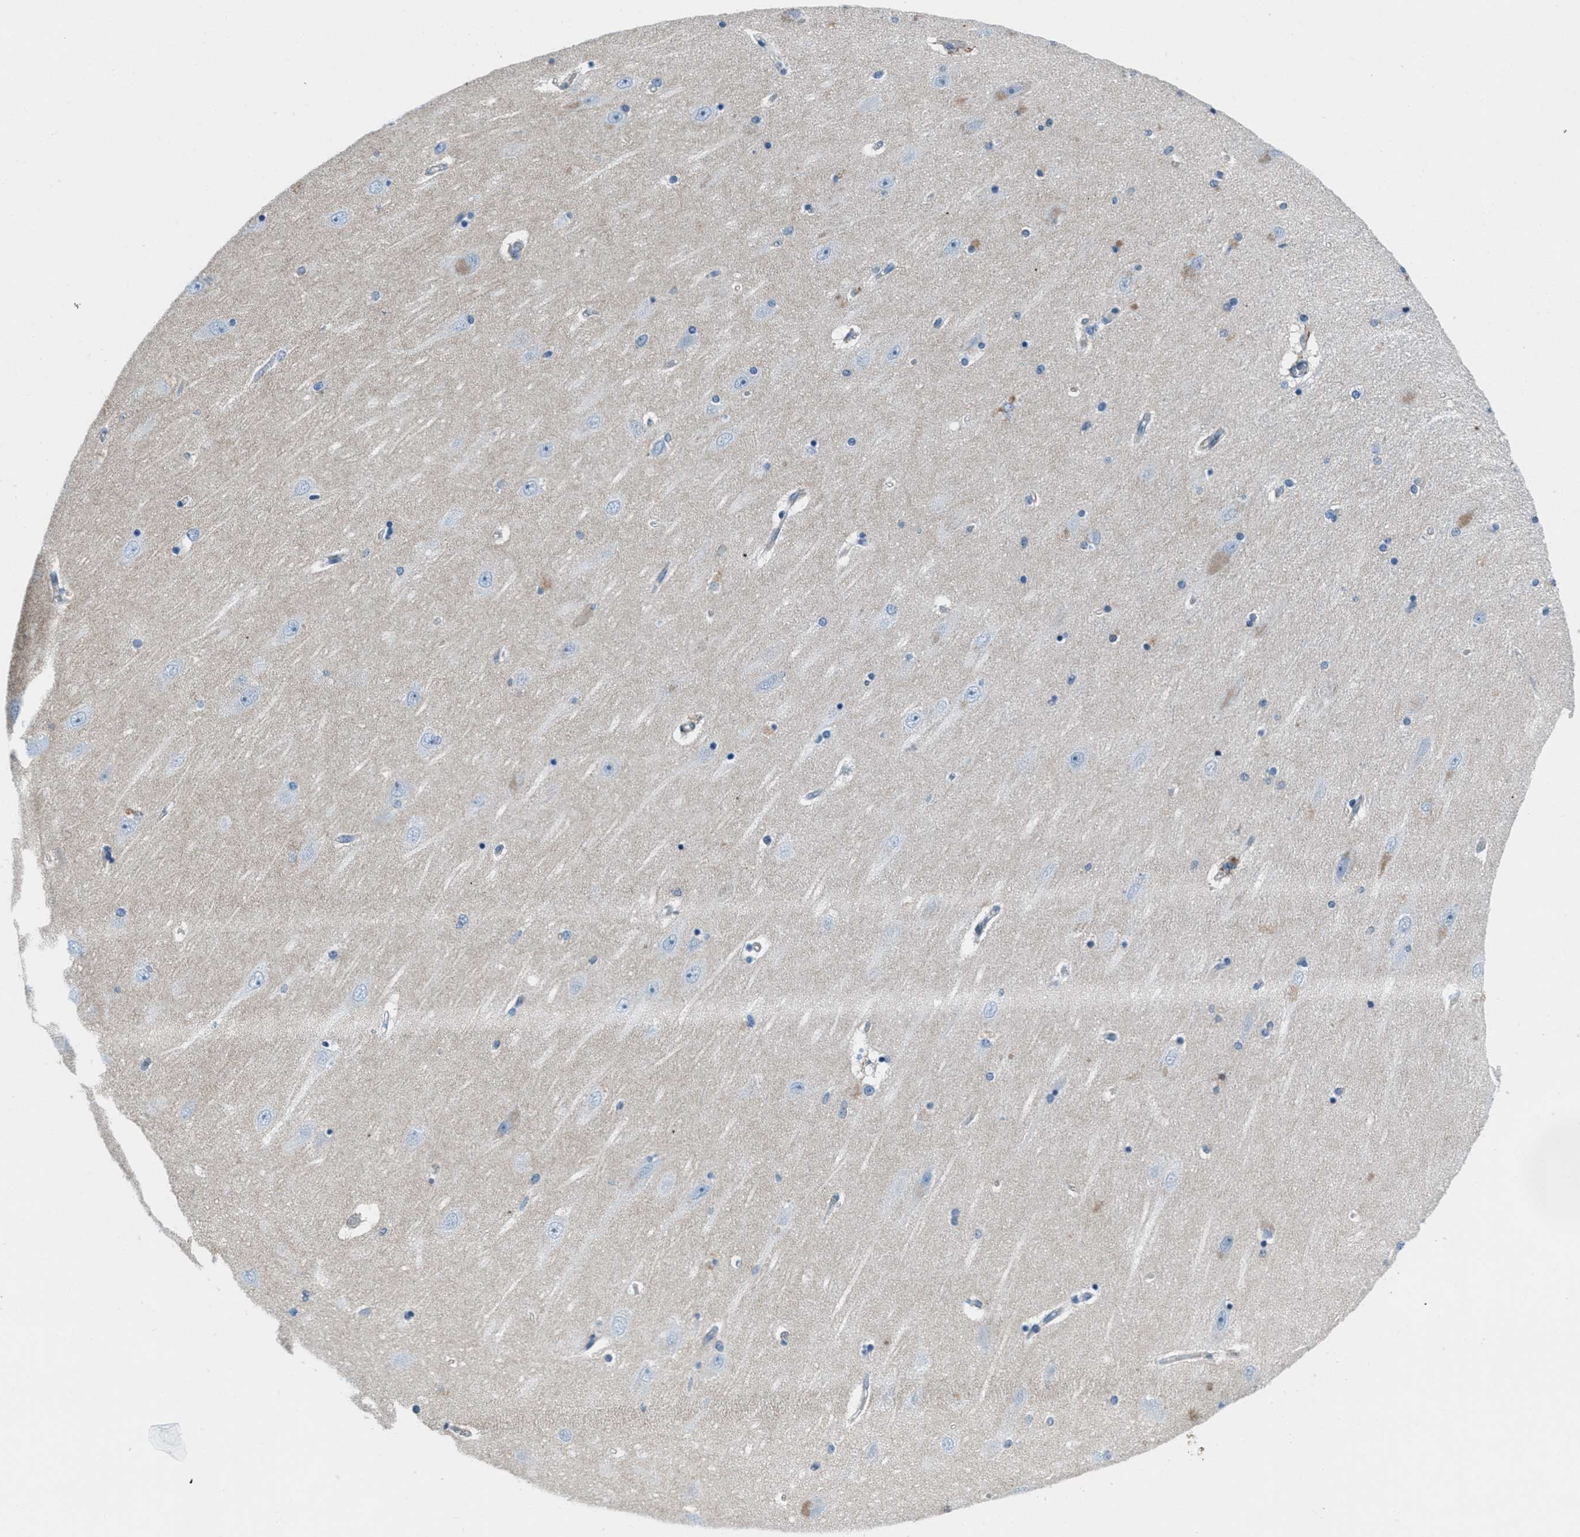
{"staining": {"intensity": "negative", "quantity": "none", "location": "none"}, "tissue": "hippocampus", "cell_type": "Glial cells", "image_type": "normal", "snomed": [{"axis": "morphology", "description": "Normal tissue, NOS"}, {"axis": "topography", "description": "Hippocampus"}], "caption": "DAB immunohistochemical staining of unremarkable hippocampus reveals no significant staining in glial cells. (Immunohistochemistry, brightfield microscopy, high magnification).", "gene": "FBN1", "patient": {"sex": "female", "age": 54}}